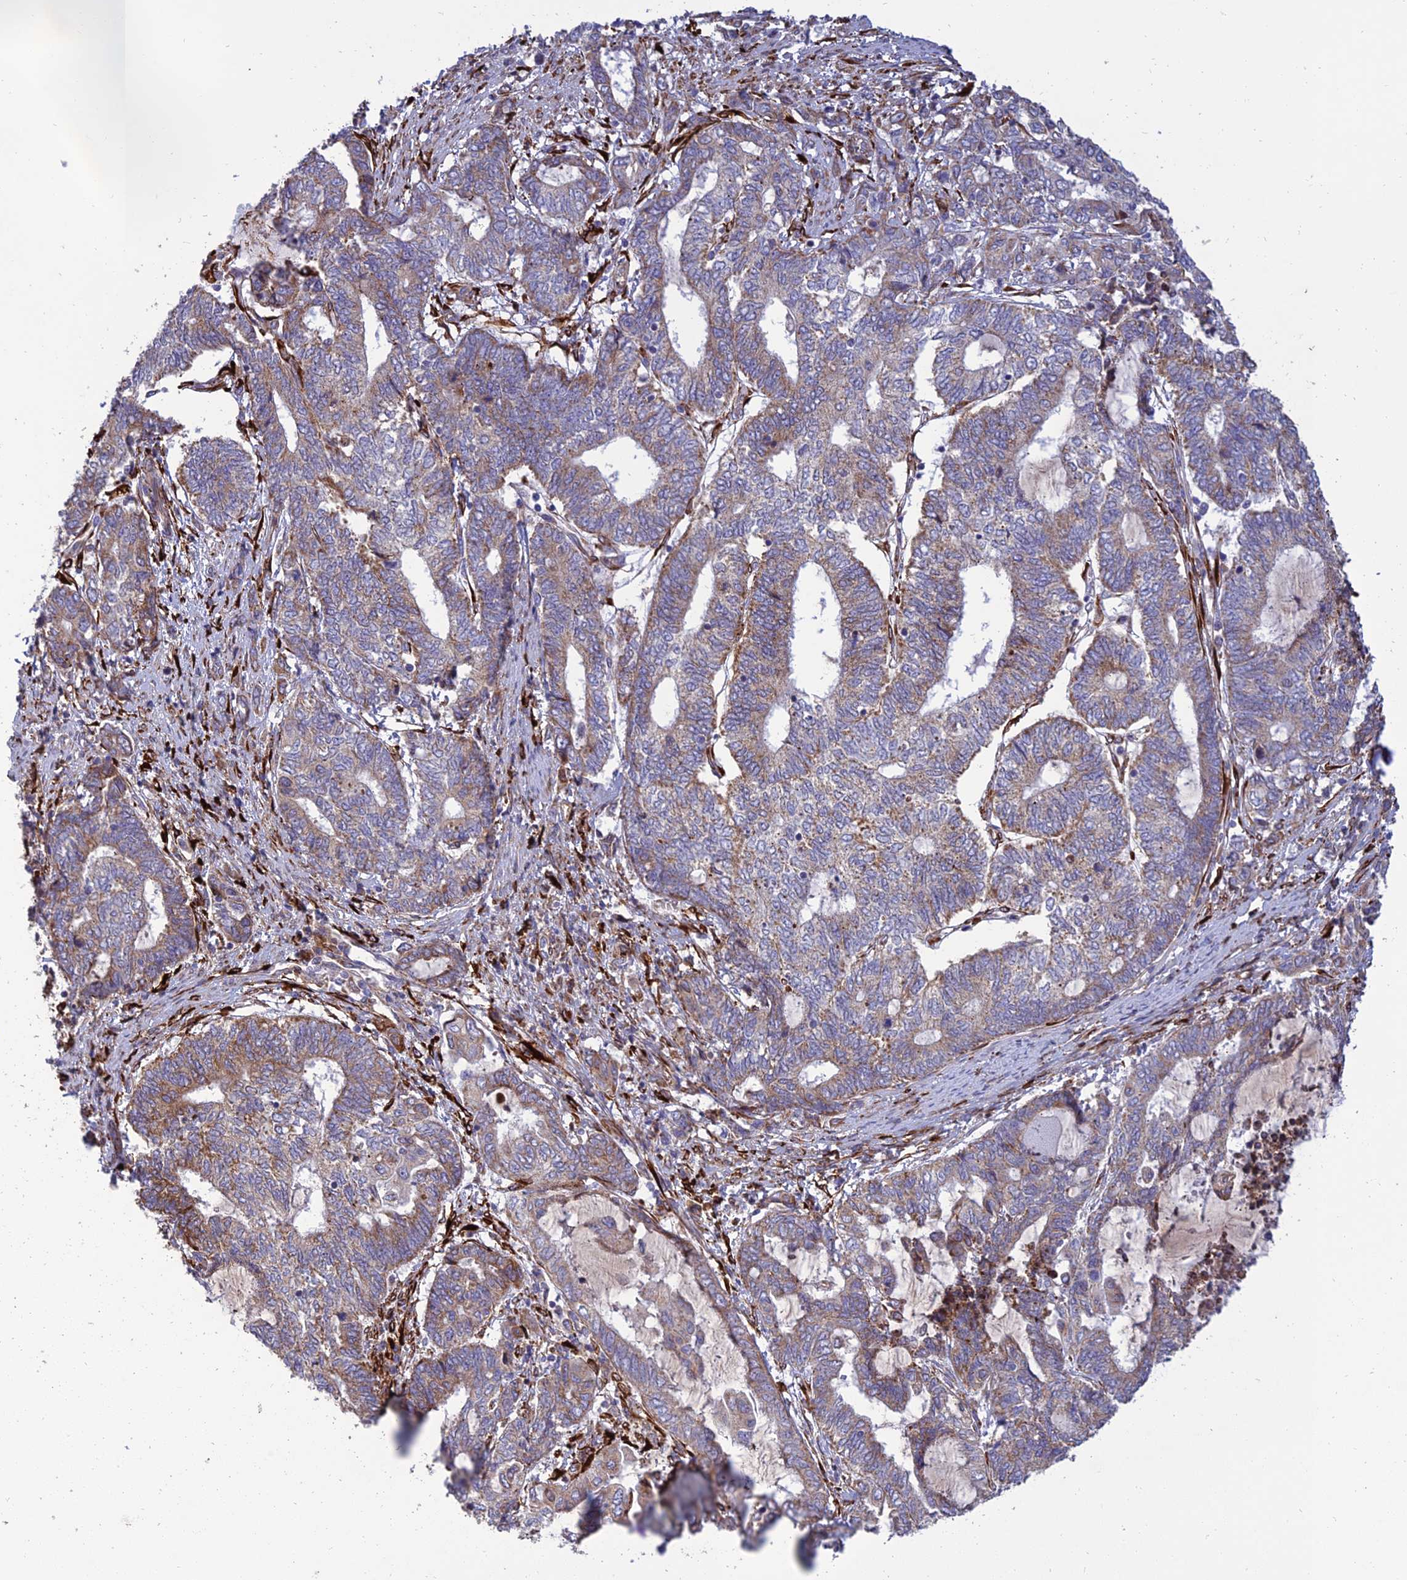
{"staining": {"intensity": "weak", "quantity": "25%-75%", "location": "cytoplasmic/membranous"}, "tissue": "endometrial cancer", "cell_type": "Tumor cells", "image_type": "cancer", "snomed": [{"axis": "morphology", "description": "Adenocarcinoma, NOS"}, {"axis": "topography", "description": "Uterus"}, {"axis": "topography", "description": "Endometrium"}], "caption": "An image showing weak cytoplasmic/membranous expression in about 25%-75% of tumor cells in endometrial adenocarcinoma, as visualized by brown immunohistochemical staining.", "gene": "RCN3", "patient": {"sex": "female", "age": 70}}